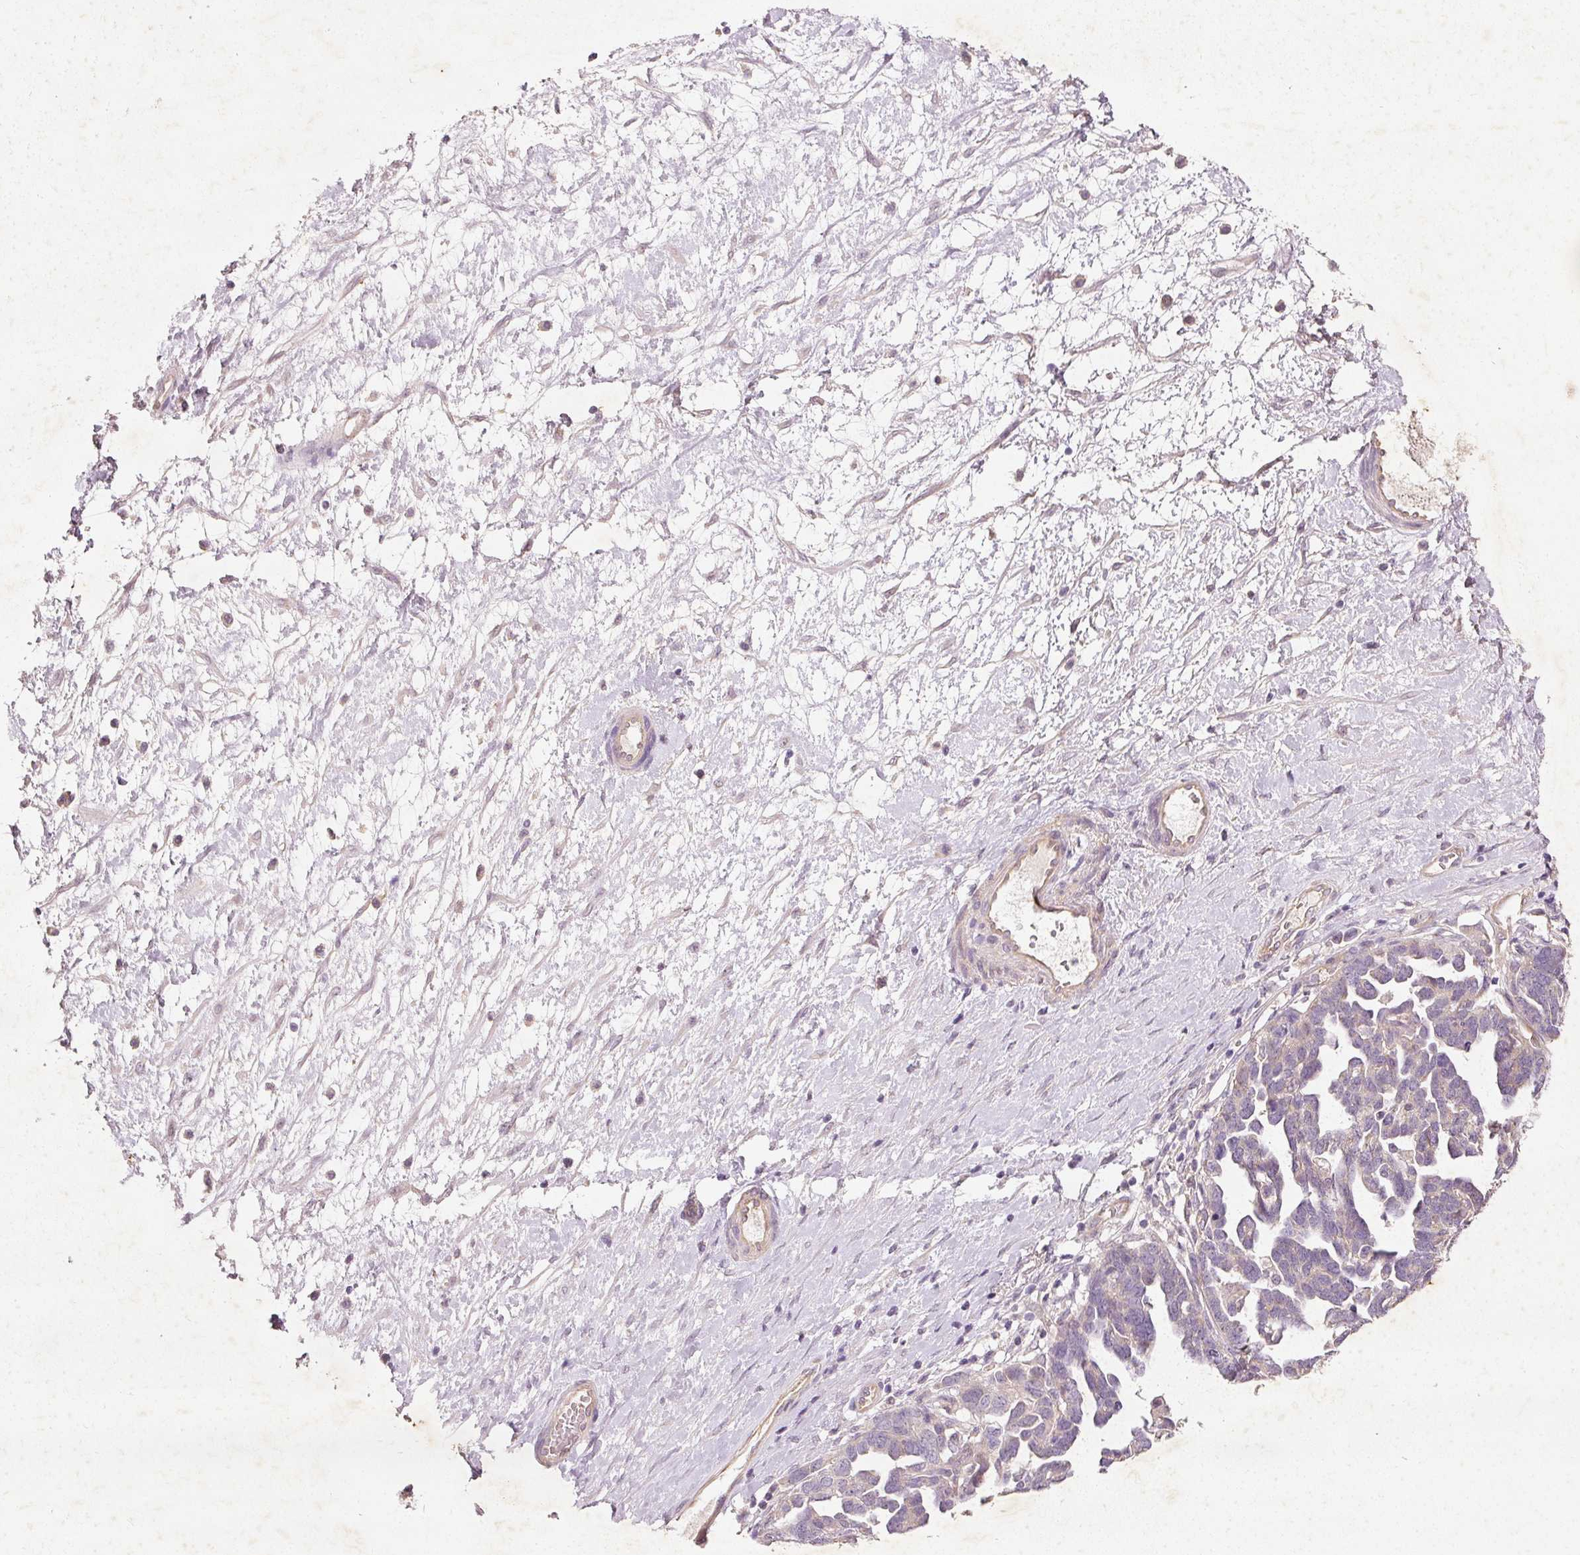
{"staining": {"intensity": "weak", "quantity": "<25%", "location": "cytoplasmic/membranous"}, "tissue": "ovarian cancer", "cell_type": "Tumor cells", "image_type": "cancer", "snomed": [{"axis": "morphology", "description": "Cystadenocarcinoma, serous, NOS"}, {"axis": "topography", "description": "Ovary"}], "caption": "Human ovarian serous cystadenocarcinoma stained for a protein using immunohistochemistry (IHC) reveals no staining in tumor cells.", "gene": "RGL2", "patient": {"sex": "female", "age": 54}}